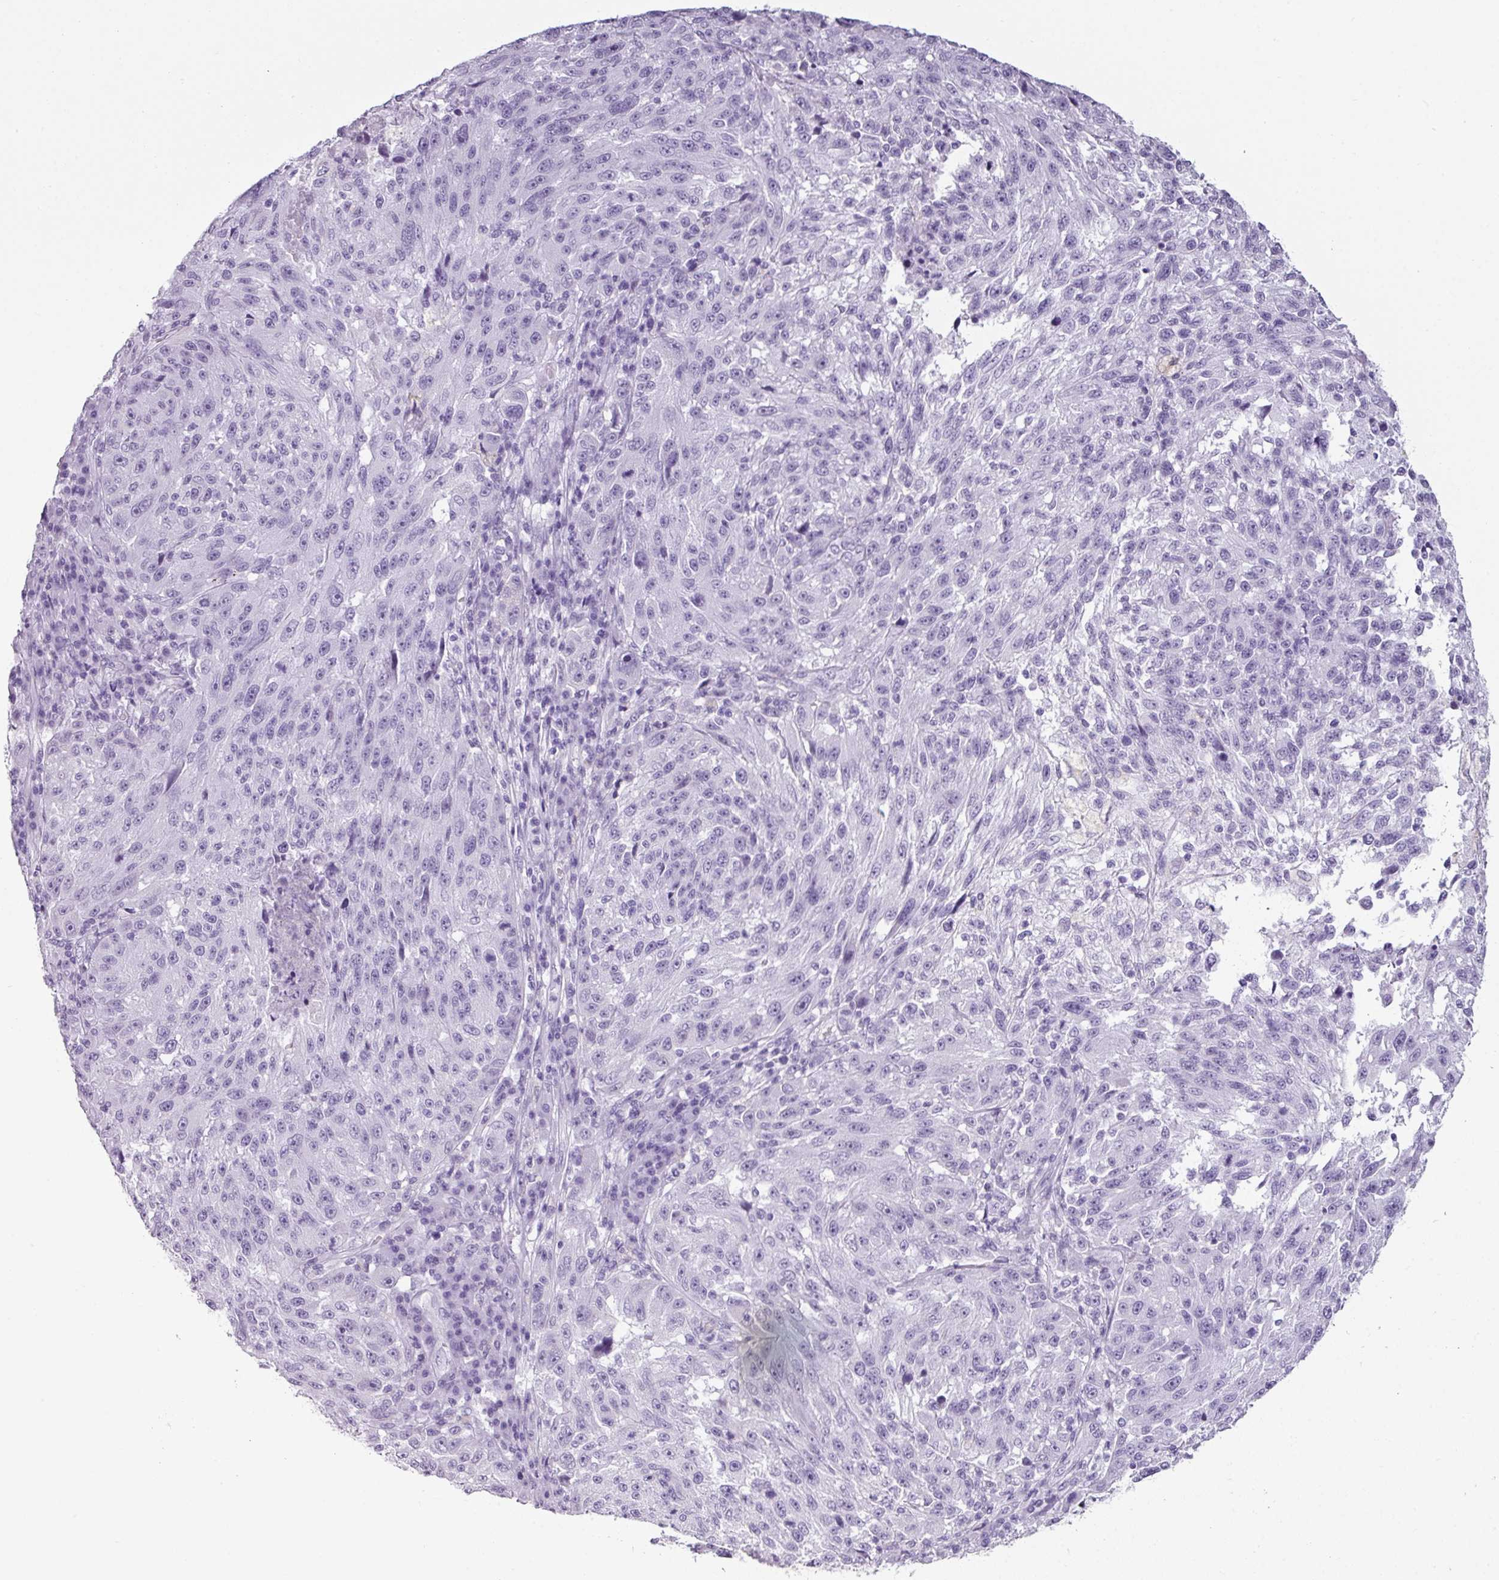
{"staining": {"intensity": "negative", "quantity": "none", "location": "none"}, "tissue": "melanoma", "cell_type": "Tumor cells", "image_type": "cancer", "snomed": [{"axis": "morphology", "description": "Malignant melanoma, NOS"}, {"axis": "topography", "description": "Skin"}], "caption": "The image exhibits no staining of tumor cells in malignant melanoma.", "gene": "SCT", "patient": {"sex": "male", "age": 53}}